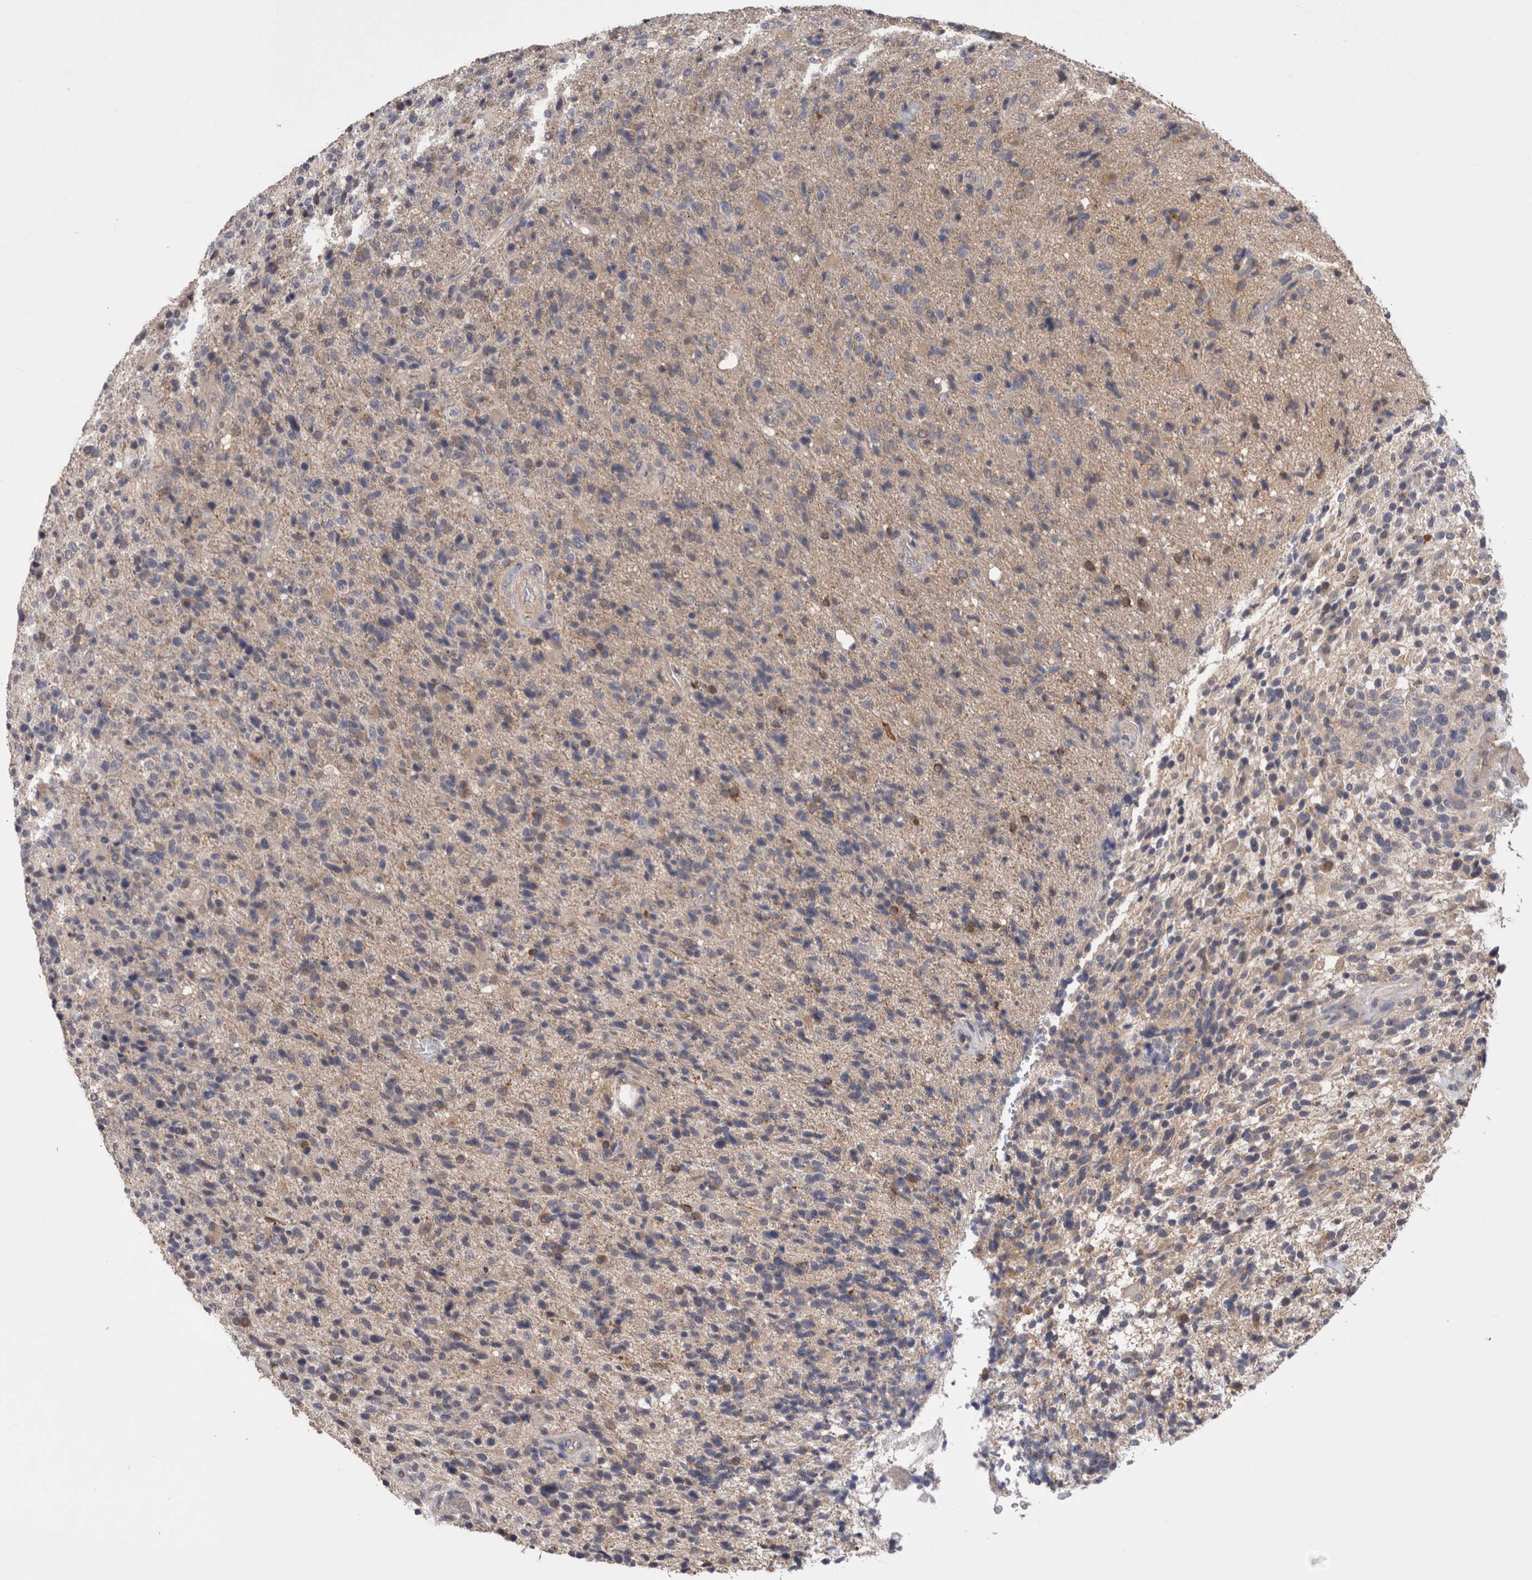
{"staining": {"intensity": "weak", "quantity": "25%-75%", "location": "cytoplasmic/membranous"}, "tissue": "glioma", "cell_type": "Tumor cells", "image_type": "cancer", "snomed": [{"axis": "morphology", "description": "Glioma, malignant, High grade"}, {"axis": "topography", "description": "Brain"}], "caption": "Tumor cells display weak cytoplasmic/membranous expression in about 25%-75% of cells in glioma.", "gene": "DCTN6", "patient": {"sex": "male", "age": 72}}